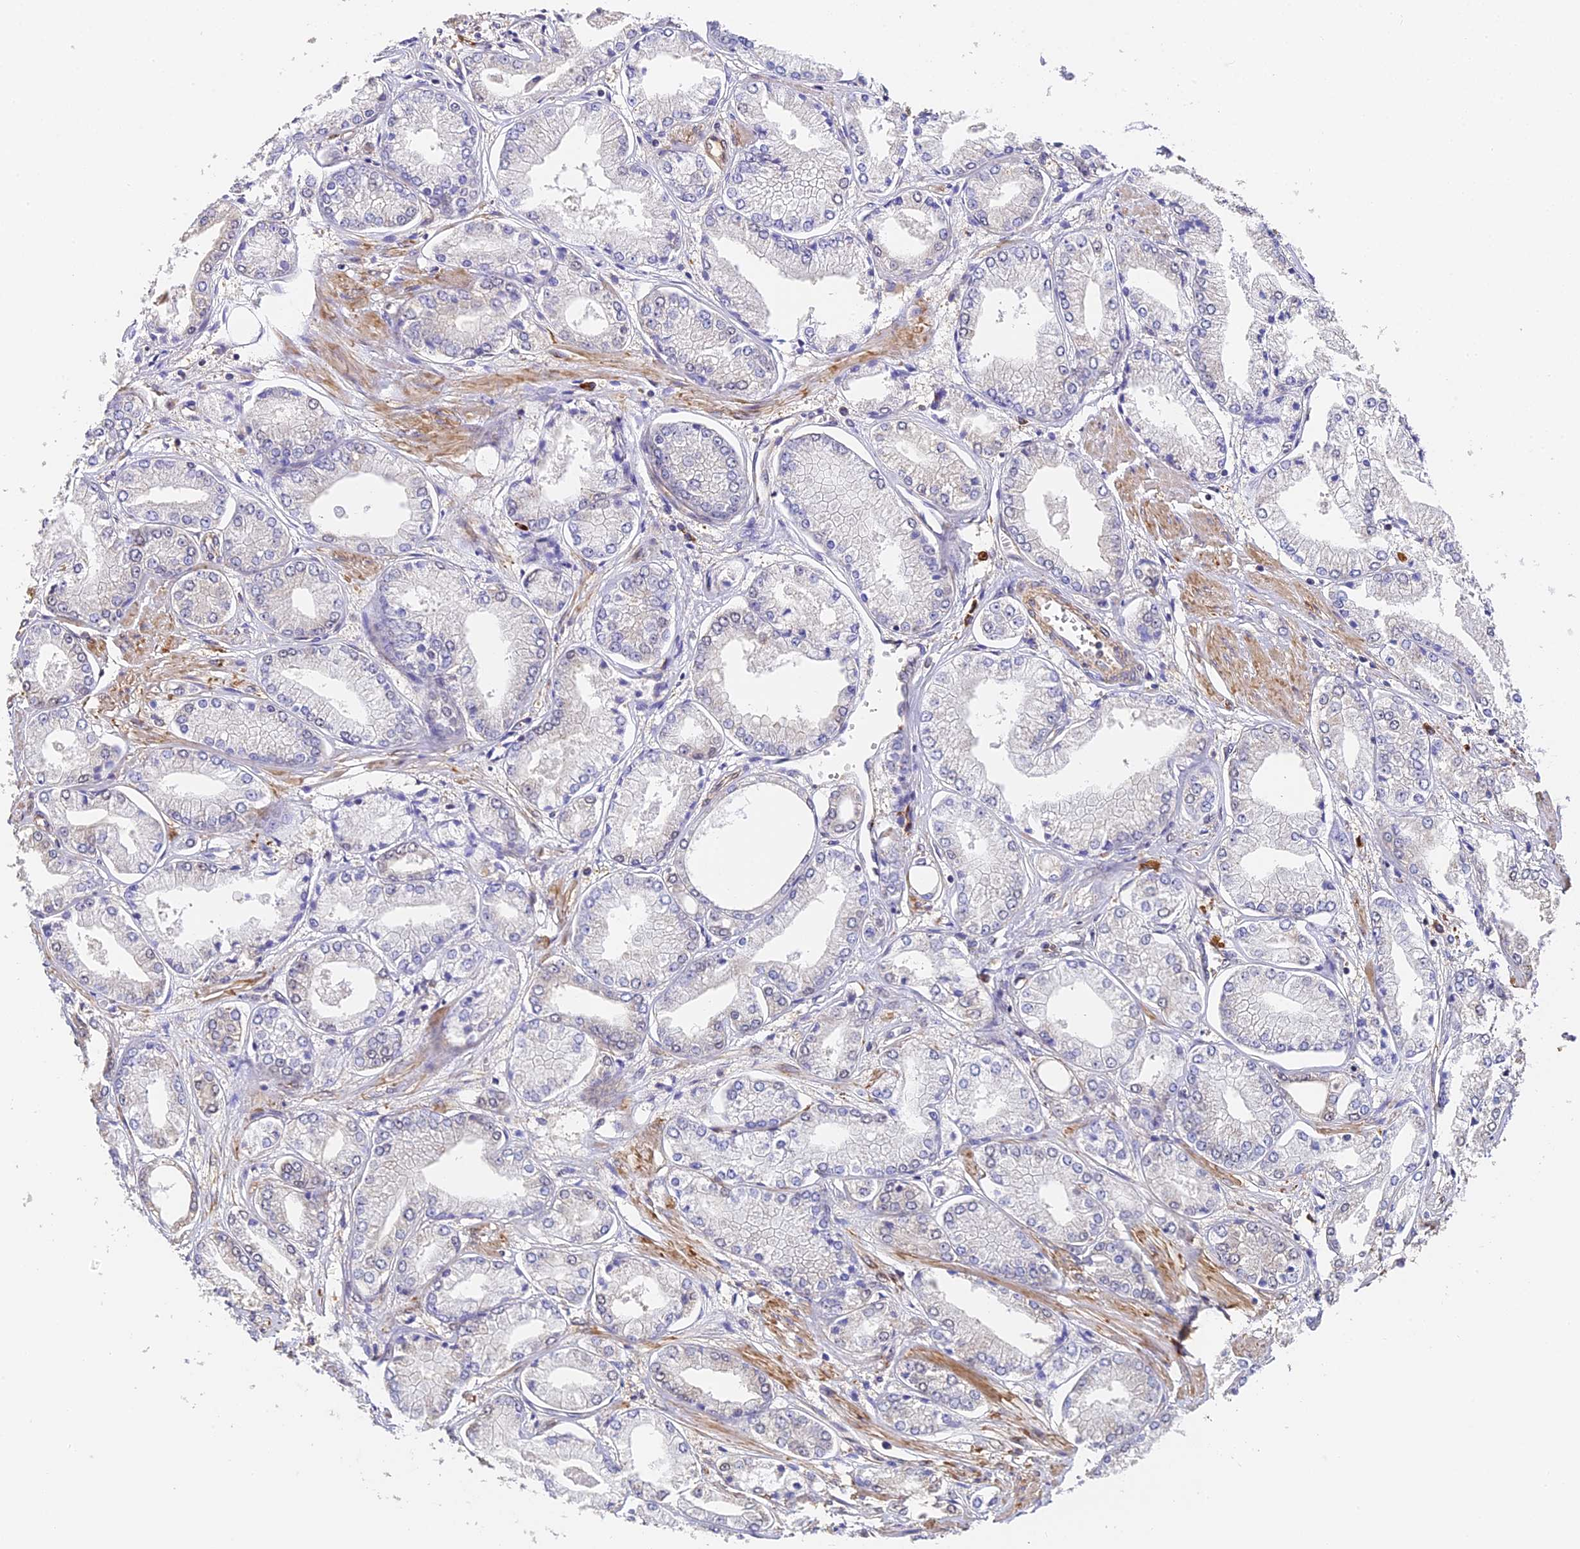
{"staining": {"intensity": "negative", "quantity": "none", "location": "none"}, "tissue": "prostate cancer", "cell_type": "Tumor cells", "image_type": "cancer", "snomed": [{"axis": "morphology", "description": "Adenocarcinoma, Low grade"}, {"axis": "topography", "description": "Prostate"}], "caption": "The immunohistochemistry (IHC) photomicrograph has no significant positivity in tumor cells of prostate cancer tissue.", "gene": "SLC11A1", "patient": {"sex": "male", "age": 60}}